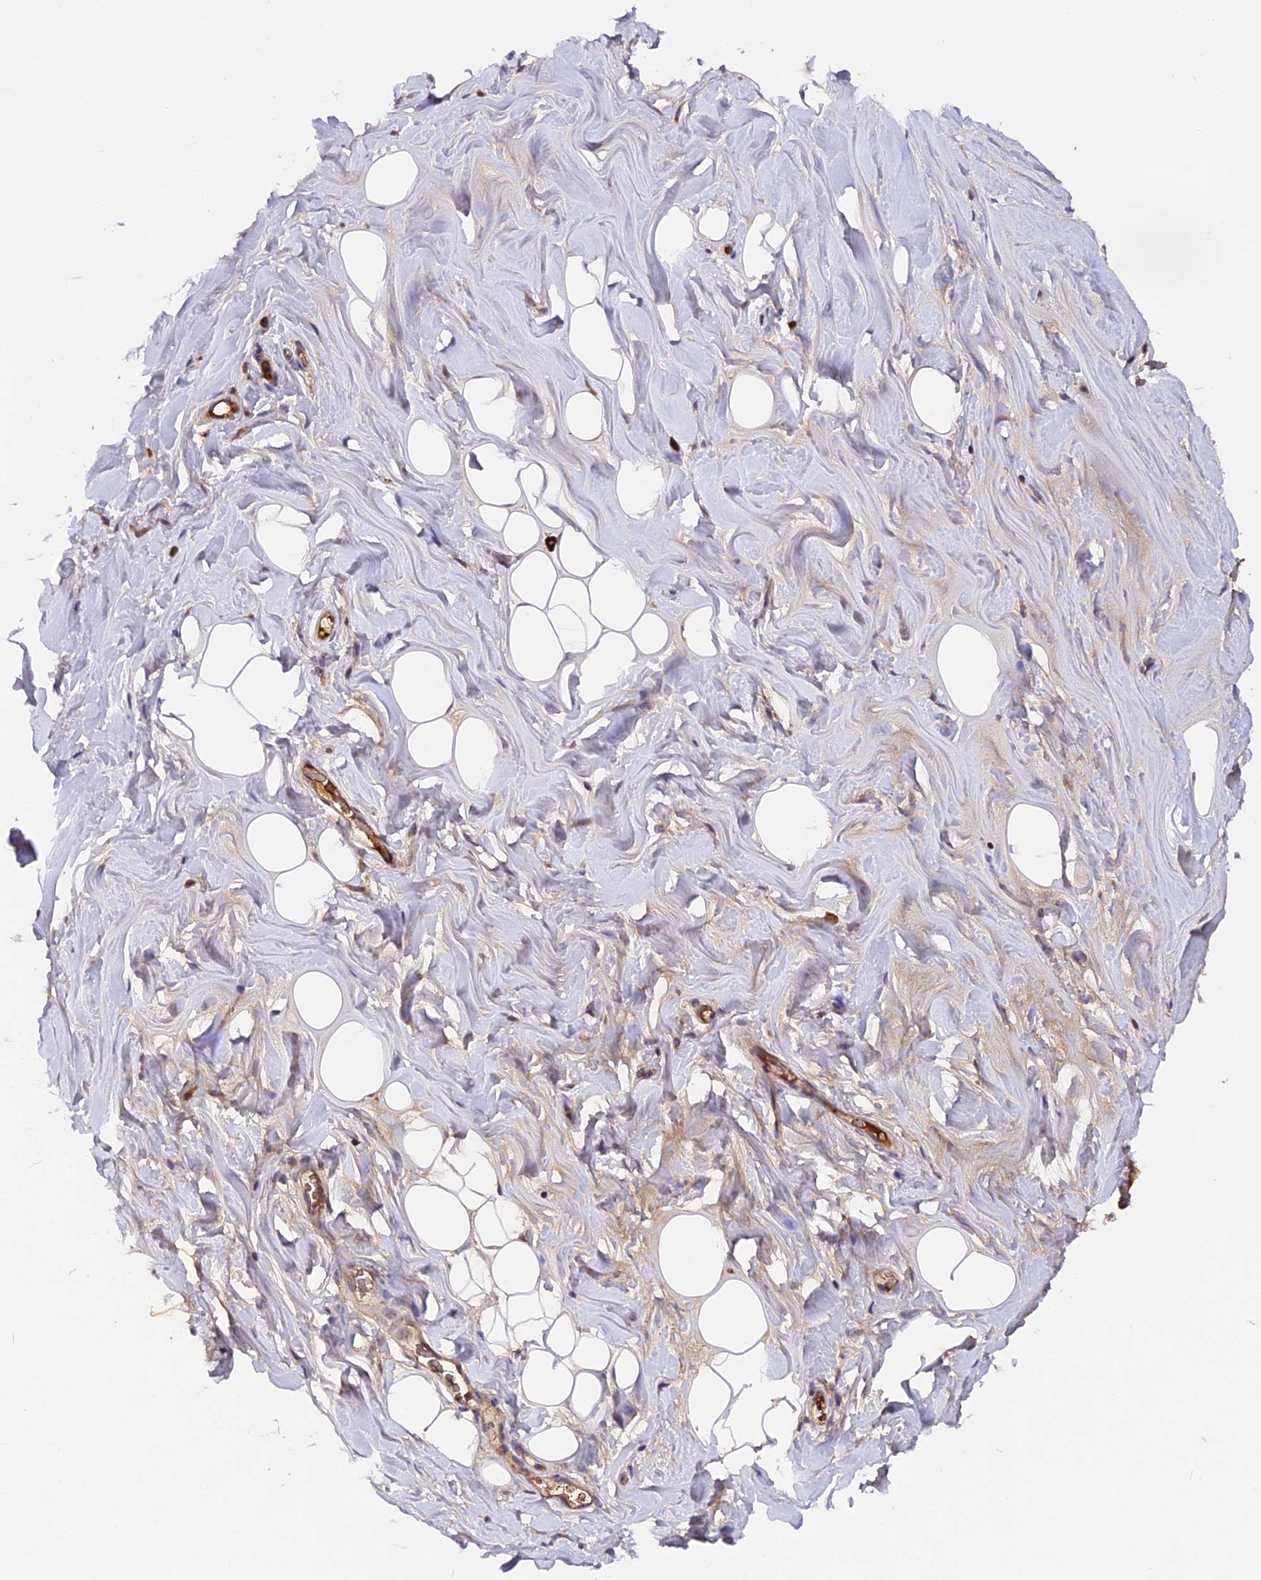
{"staining": {"intensity": "weak", "quantity": ">75%", "location": "cytoplasmic/membranous"}, "tissue": "adipose tissue", "cell_type": "Adipocytes", "image_type": "normal", "snomed": [{"axis": "morphology", "description": "Normal tissue, NOS"}, {"axis": "topography", "description": "Breast"}], "caption": "IHC photomicrograph of normal adipose tissue: adipose tissue stained using immunohistochemistry (IHC) exhibits low levels of weak protein expression localized specifically in the cytoplasmic/membranous of adipocytes, appearing as a cytoplasmic/membranous brown color.", "gene": "MARK4", "patient": {"sex": "female", "age": 26}}